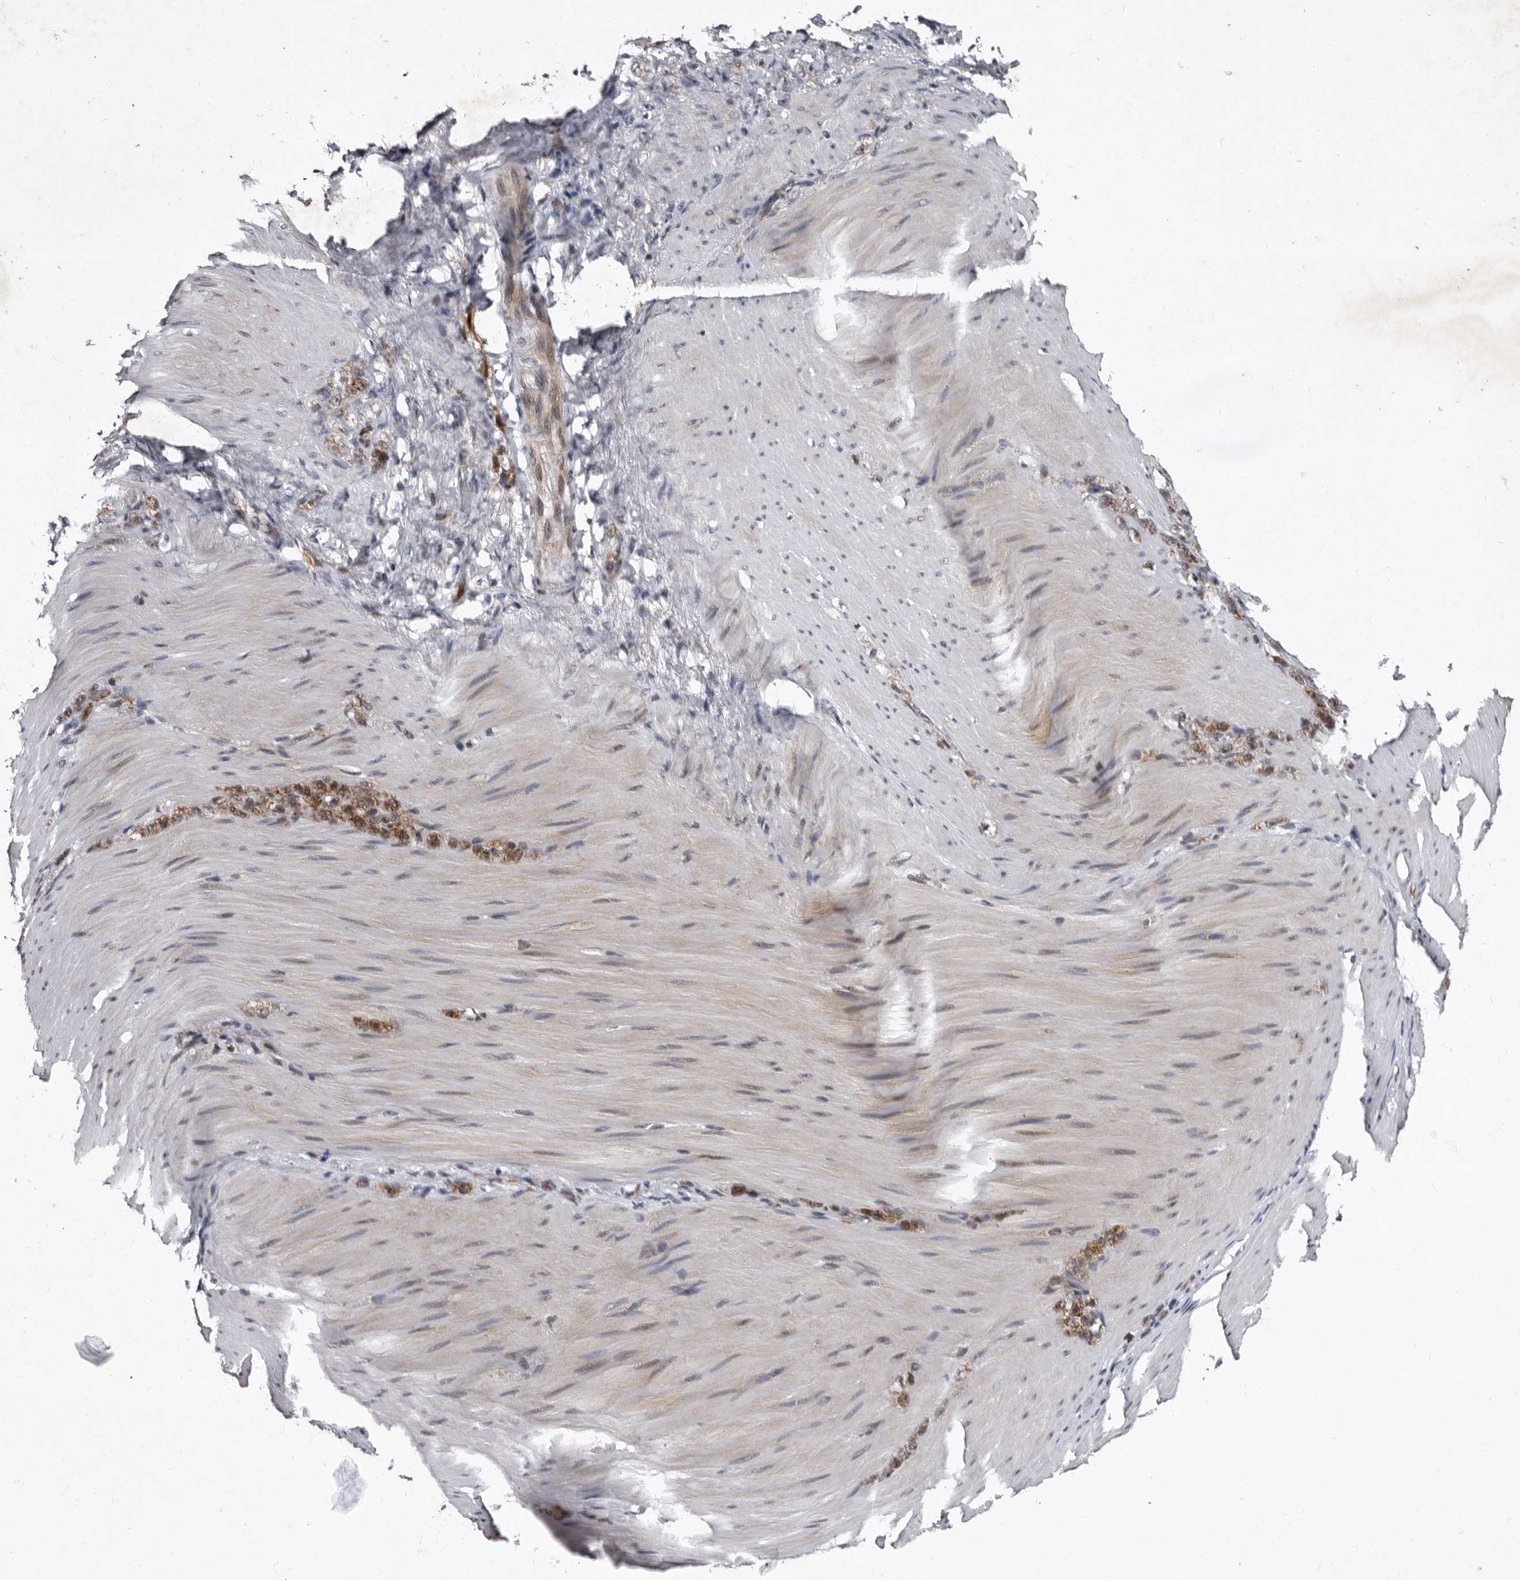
{"staining": {"intensity": "moderate", "quantity": ">75%", "location": "cytoplasmic/membranous,nuclear"}, "tissue": "stomach cancer", "cell_type": "Tumor cells", "image_type": "cancer", "snomed": [{"axis": "morphology", "description": "Normal tissue, NOS"}, {"axis": "morphology", "description": "Adenocarcinoma, NOS"}, {"axis": "topography", "description": "Stomach"}], "caption": "The micrograph shows a brown stain indicating the presence of a protein in the cytoplasmic/membranous and nuclear of tumor cells in stomach adenocarcinoma. (DAB = brown stain, brightfield microscopy at high magnification).", "gene": "TNKS", "patient": {"sex": "male", "age": 82}}